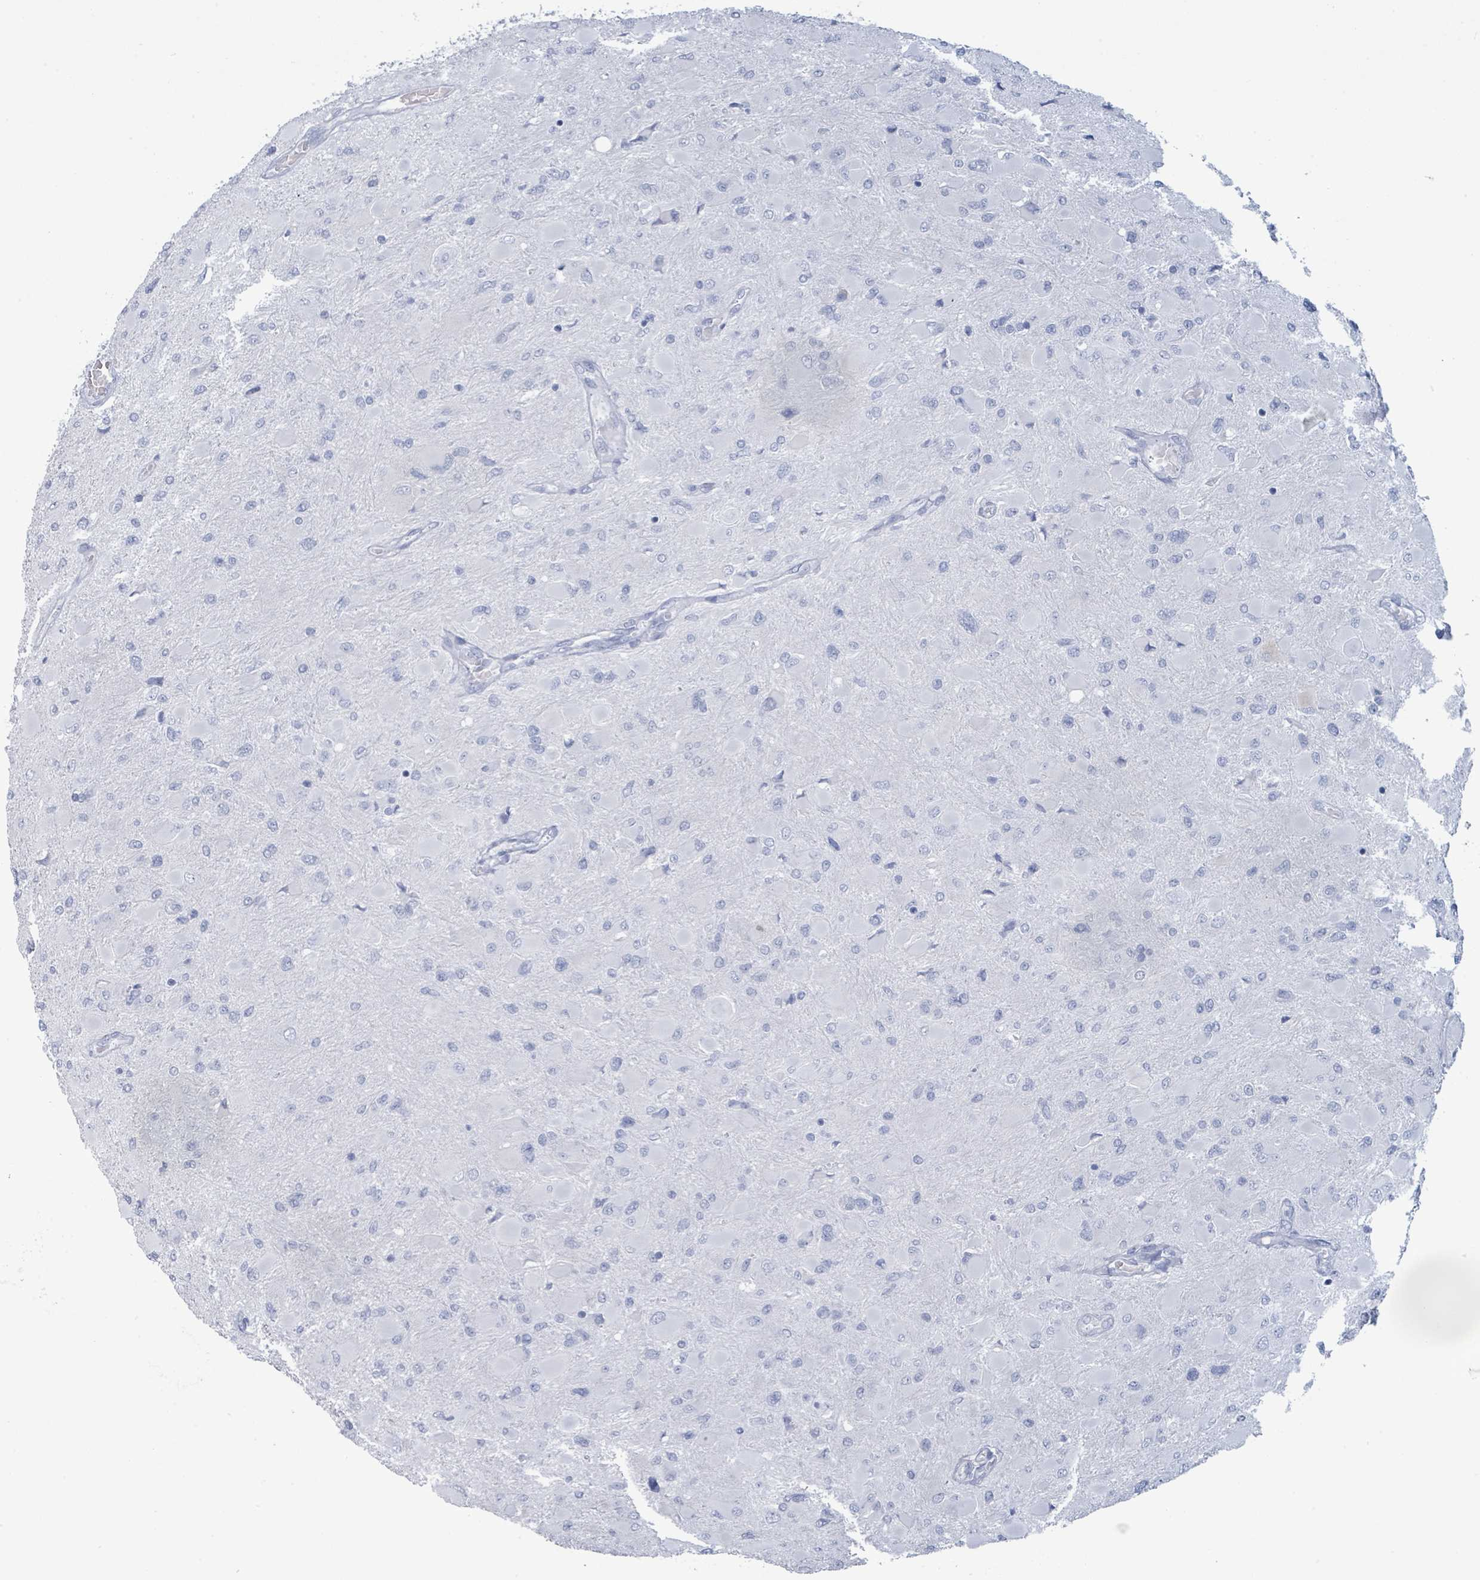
{"staining": {"intensity": "negative", "quantity": "none", "location": "none"}, "tissue": "glioma", "cell_type": "Tumor cells", "image_type": "cancer", "snomed": [{"axis": "morphology", "description": "Glioma, malignant, High grade"}, {"axis": "topography", "description": "Cerebral cortex"}], "caption": "The IHC image has no significant positivity in tumor cells of malignant high-grade glioma tissue. (Immunohistochemistry, brightfield microscopy, high magnification).", "gene": "PGA3", "patient": {"sex": "female", "age": 36}}